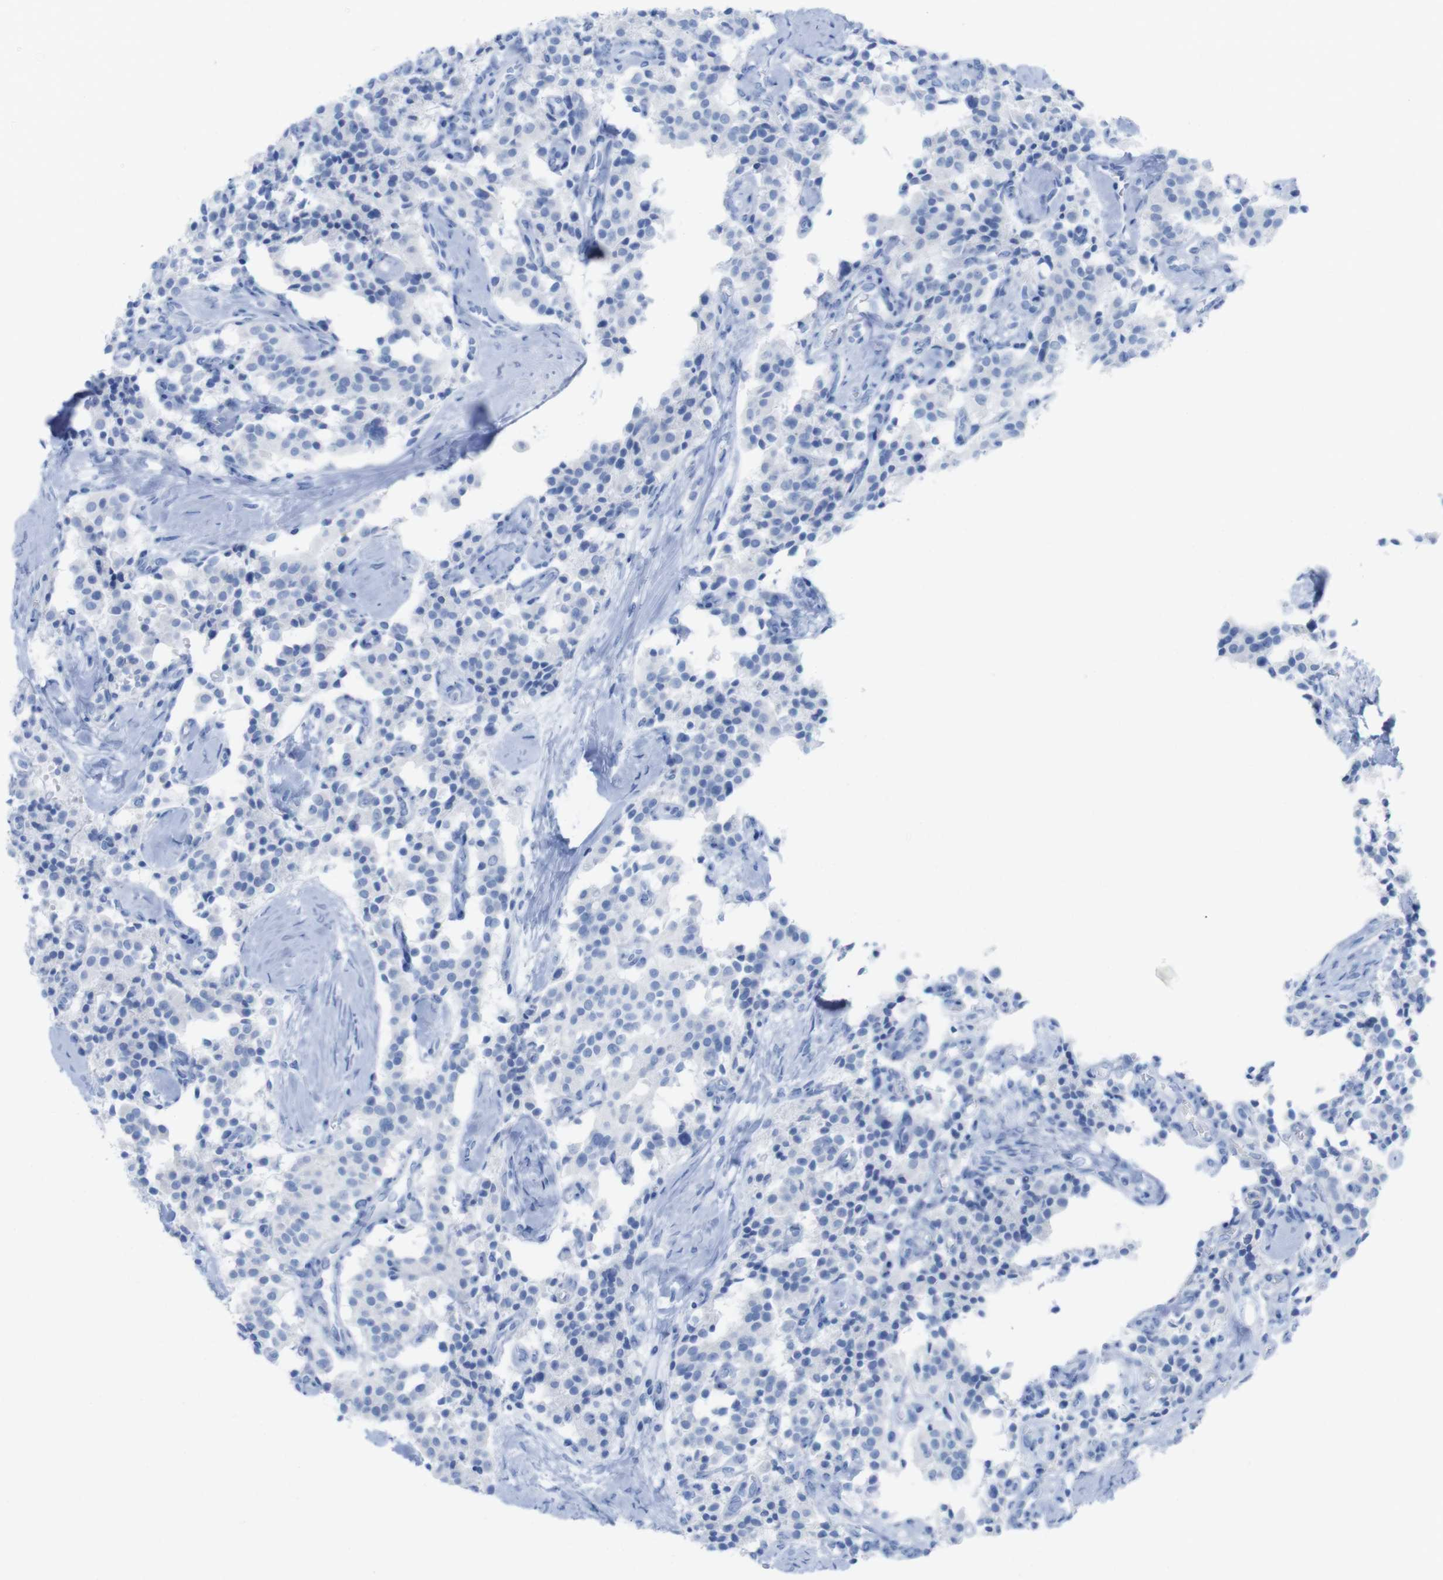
{"staining": {"intensity": "negative", "quantity": "none", "location": "none"}, "tissue": "carcinoid", "cell_type": "Tumor cells", "image_type": "cancer", "snomed": [{"axis": "morphology", "description": "Carcinoid, malignant, NOS"}, {"axis": "topography", "description": "Lung"}], "caption": "The micrograph demonstrates no staining of tumor cells in carcinoid (malignant).", "gene": "MYH7", "patient": {"sex": "male", "age": 30}}